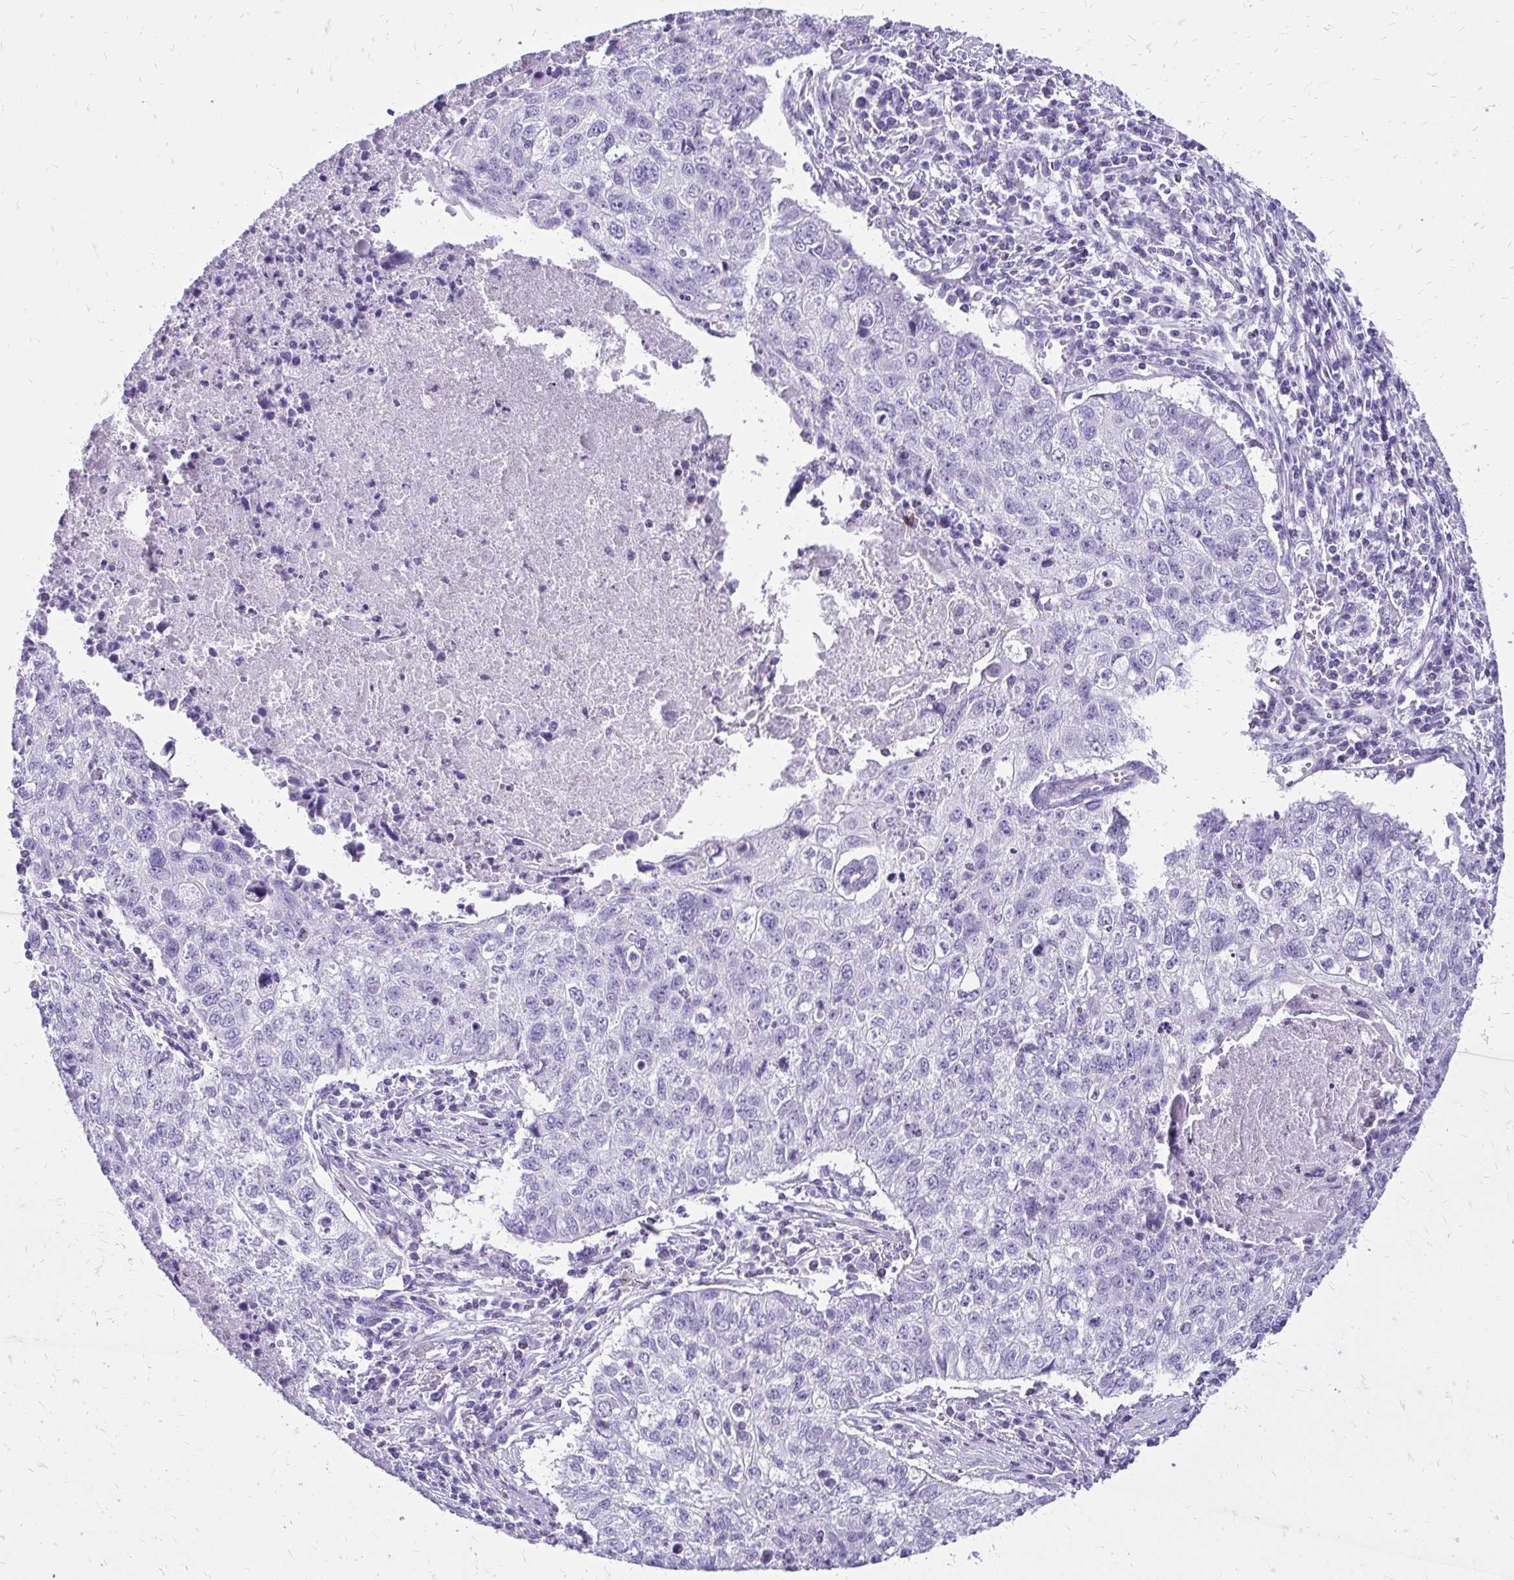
{"staining": {"intensity": "negative", "quantity": "none", "location": "none"}, "tissue": "lung cancer", "cell_type": "Tumor cells", "image_type": "cancer", "snomed": [{"axis": "morphology", "description": "Normal morphology"}, {"axis": "morphology", "description": "Aneuploidy"}, {"axis": "morphology", "description": "Squamous cell carcinoma, NOS"}, {"axis": "topography", "description": "Lymph node"}, {"axis": "topography", "description": "Lung"}], "caption": "Squamous cell carcinoma (lung) was stained to show a protein in brown. There is no significant expression in tumor cells.", "gene": "SLC32A1", "patient": {"sex": "female", "age": 76}}